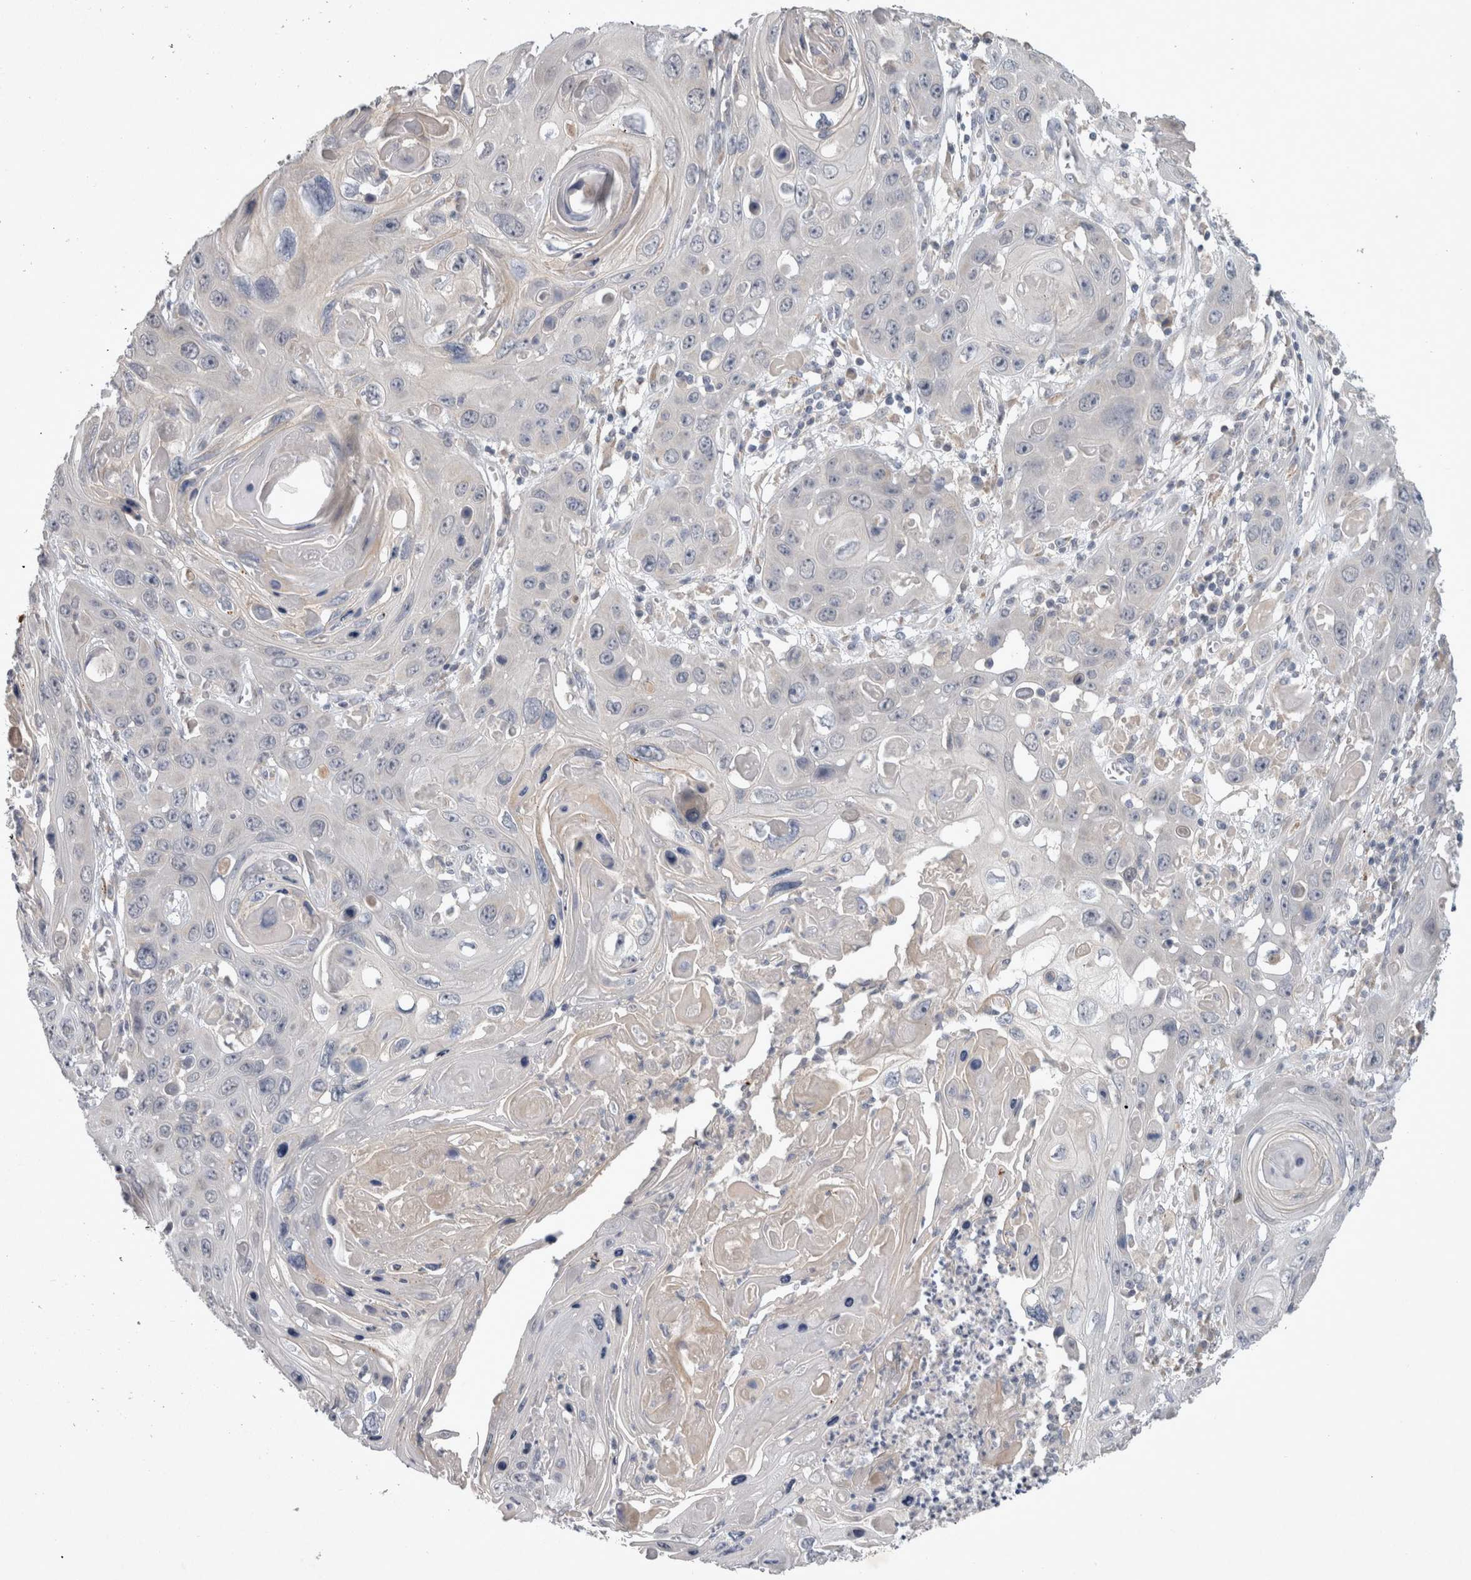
{"staining": {"intensity": "negative", "quantity": "none", "location": "none"}, "tissue": "skin cancer", "cell_type": "Tumor cells", "image_type": "cancer", "snomed": [{"axis": "morphology", "description": "Squamous cell carcinoma, NOS"}, {"axis": "topography", "description": "Skin"}], "caption": "Protein analysis of skin cancer exhibits no significant expression in tumor cells. The staining was performed using DAB to visualize the protein expression in brown, while the nuclei were stained in blue with hematoxylin (Magnification: 20x).", "gene": "SLC22A11", "patient": {"sex": "male", "age": 55}}